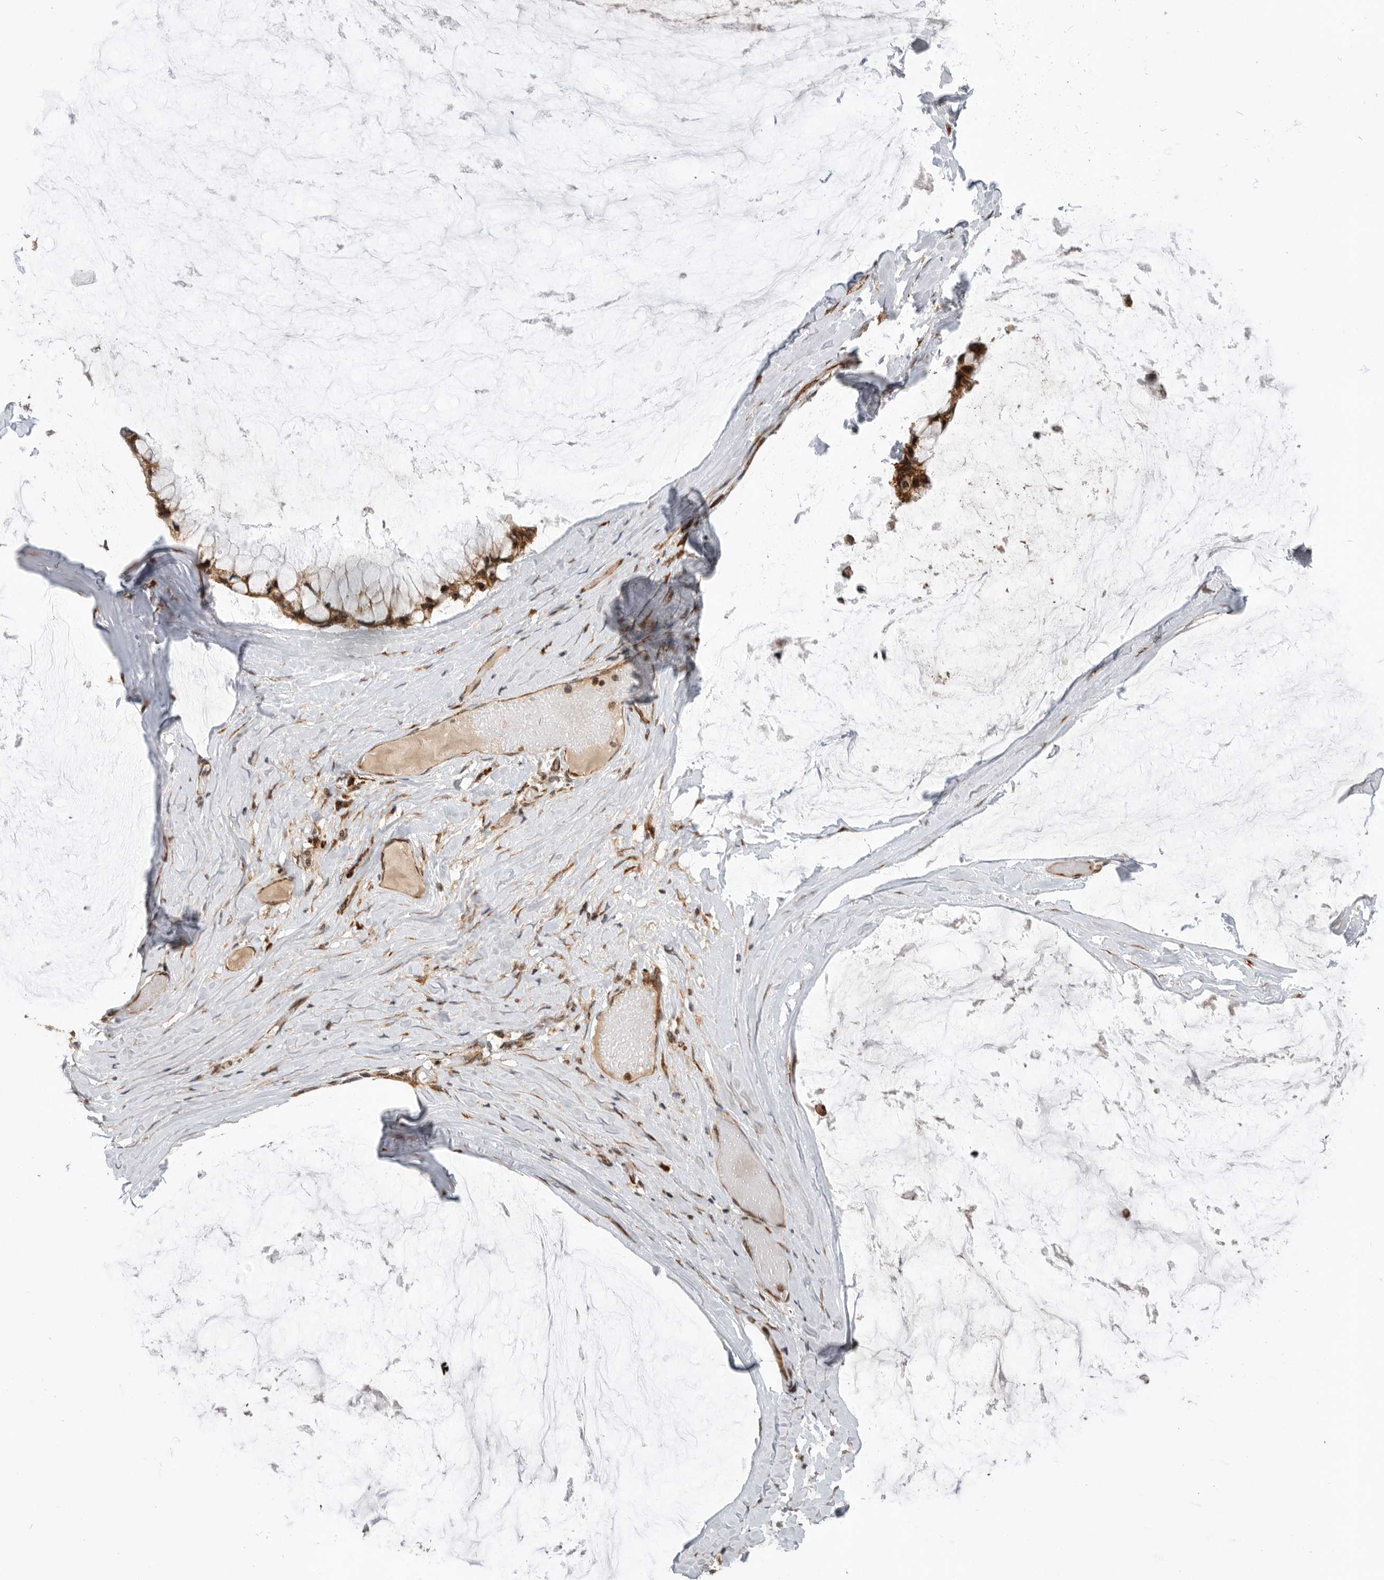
{"staining": {"intensity": "strong", "quantity": ">75%", "location": "cytoplasmic/membranous"}, "tissue": "ovarian cancer", "cell_type": "Tumor cells", "image_type": "cancer", "snomed": [{"axis": "morphology", "description": "Cystadenocarcinoma, mucinous, NOS"}, {"axis": "topography", "description": "Ovary"}], "caption": "Ovarian cancer (mucinous cystadenocarcinoma) stained with a brown dye exhibits strong cytoplasmic/membranous positive expression in approximately >75% of tumor cells.", "gene": "FZD3", "patient": {"sex": "female", "age": 39}}